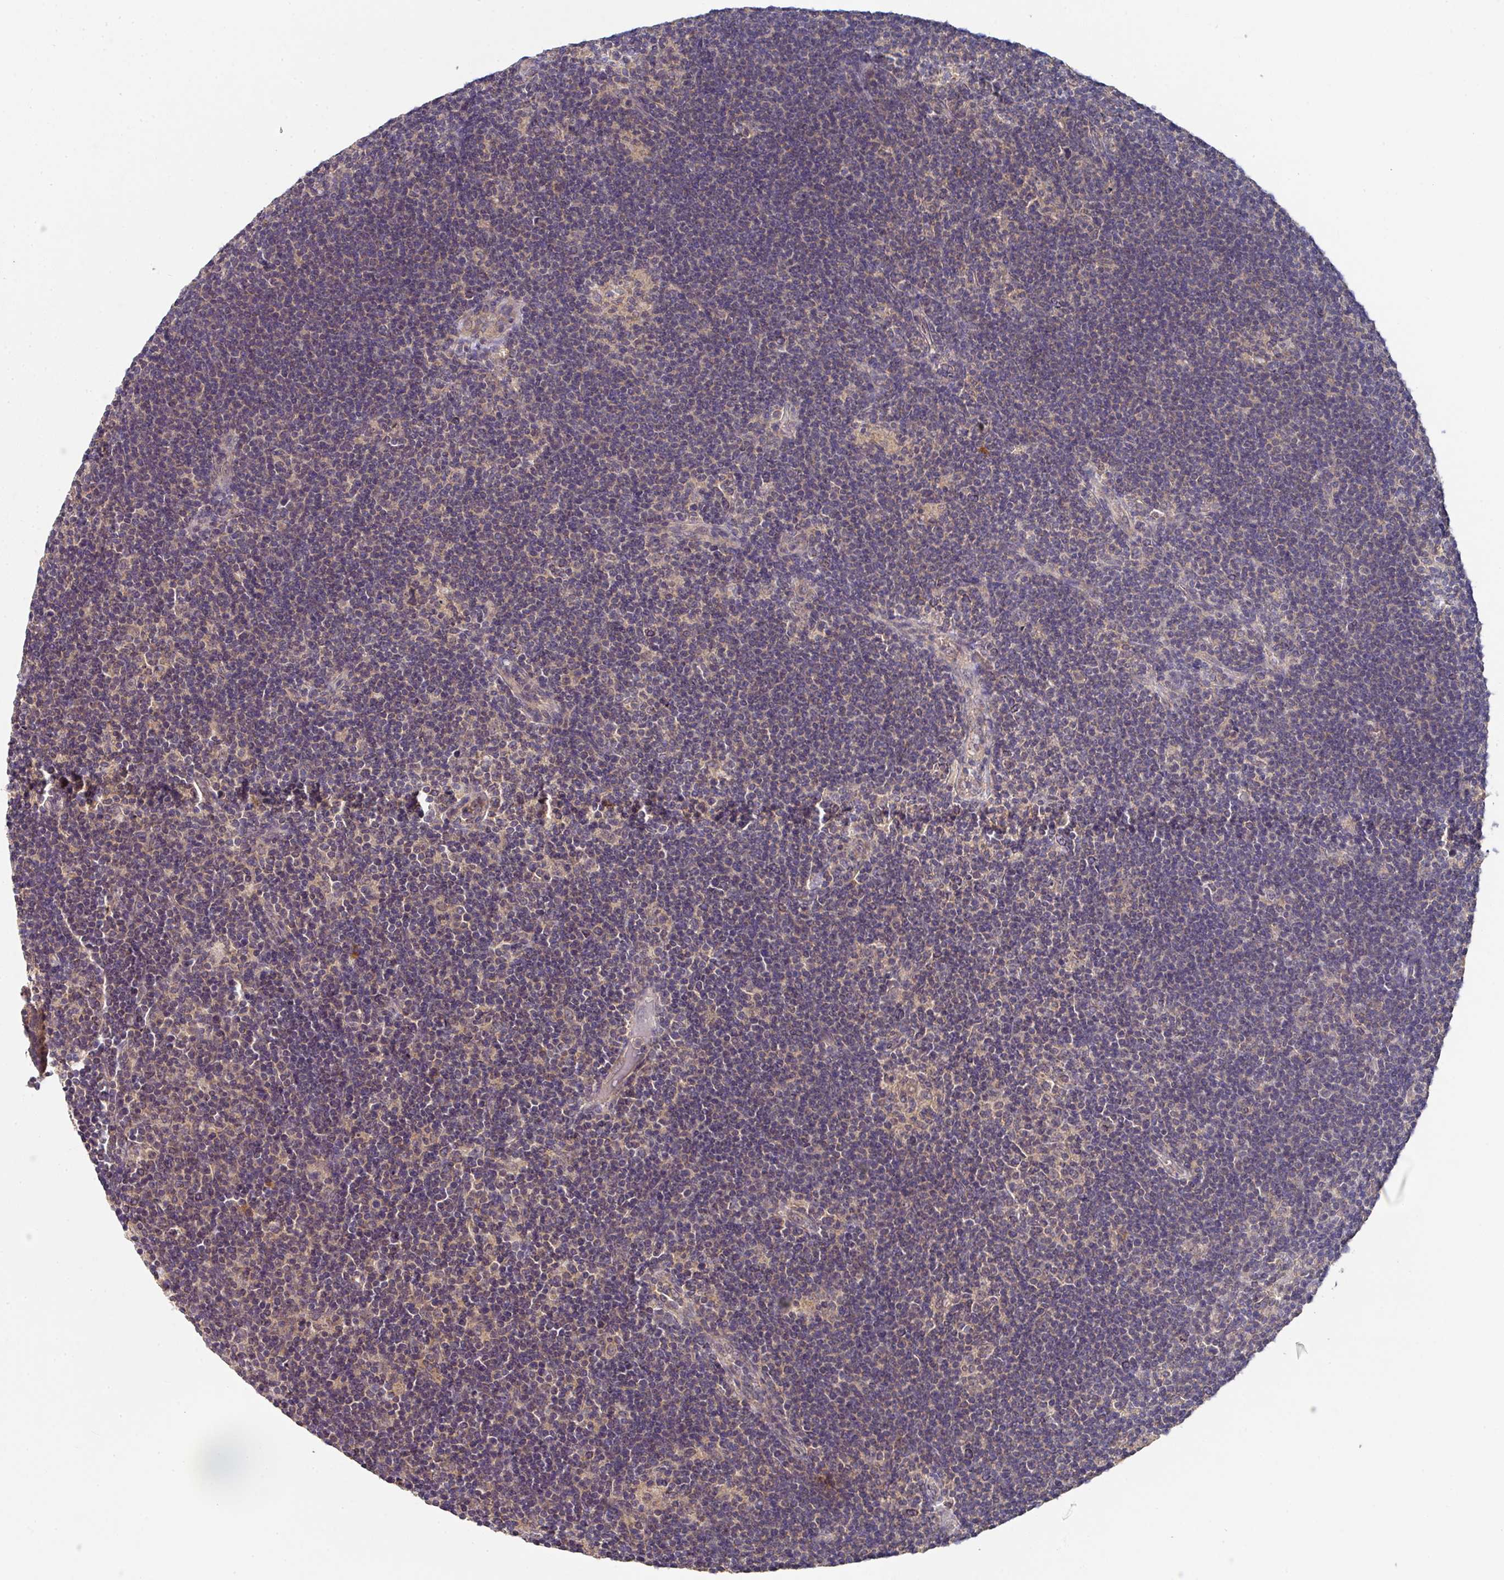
{"staining": {"intensity": "negative", "quantity": "none", "location": "none"}, "tissue": "lymphoma", "cell_type": "Tumor cells", "image_type": "cancer", "snomed": [{"axis": "morphology", "description": "Hodgkin's disease, NOS"}, {"axis": "topography", "description": "Lymph node"}], "caption": "Tumor cells show no significant expression in lymphoma.", "gene": "EXTL3", "patient": {"sex": "female", "age": 57}}